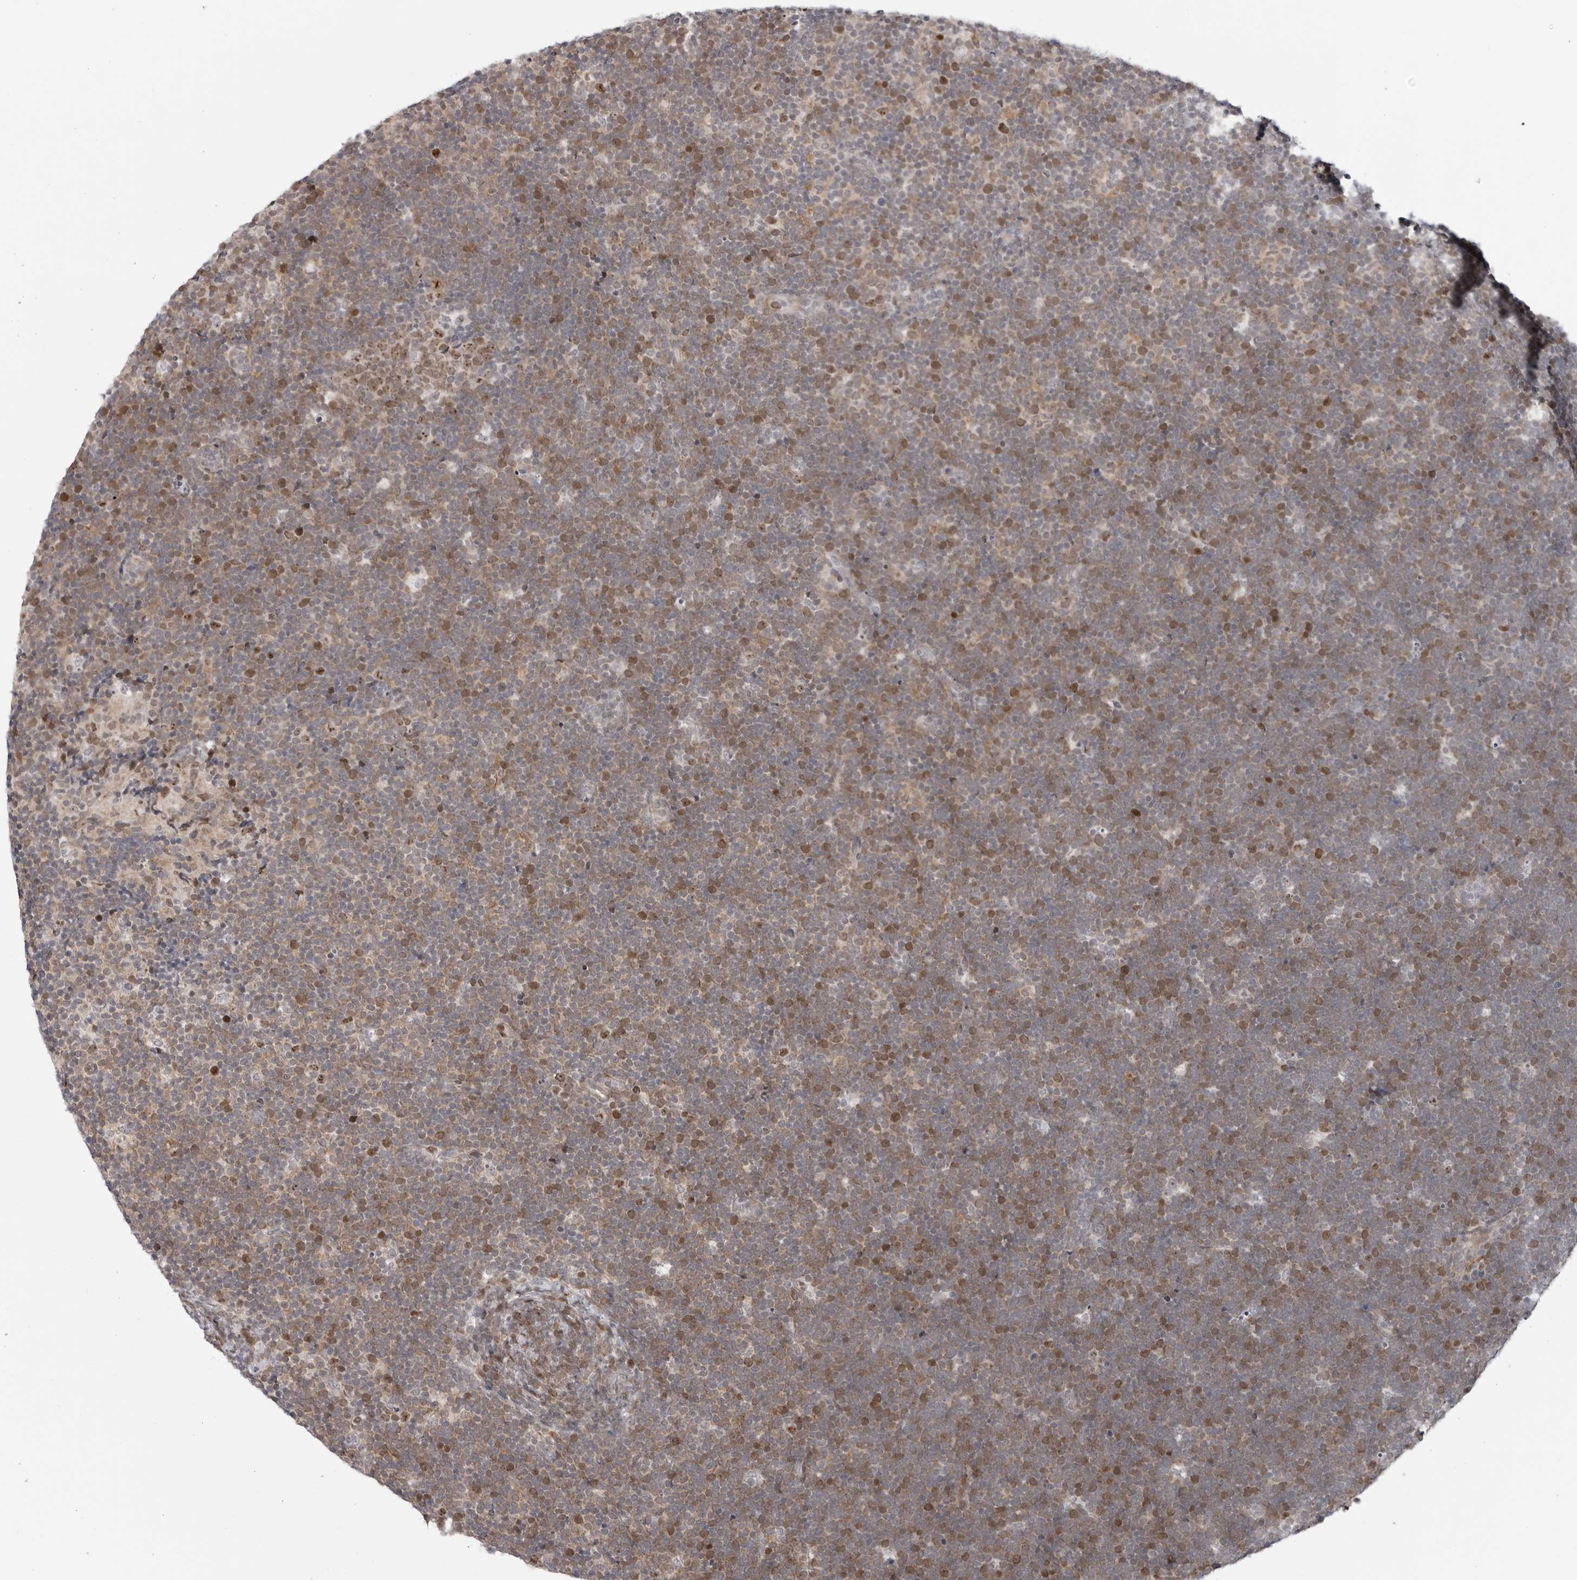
{"staining": {"intensity": "moderate", "quantity": ">75%", "location": "cytoplasmic/membranous,nuclear"}, "tissue": "lymphoma", "cell_type": "Tumor cells", "image_type": "cancer", "snomed": [{"axis": "morphology", "description": "Malignant lymphoma, non-Hodgkin's type, High grade"}, {"axis": "topography", "description": "Lymph node"}], "caption": "Malignant lymphoma, non-Hodgkin's type (high-grade) stained with immunohistochemistry reveals moderate cytoplasmic/membranous and nuclear expression in about >75% of tumor cells. Using DAB (3,3'-diaminobenzidine) (brown) and hematoxylin (blue) stains, captured at high magnification using brightfield microscopy.", "gene": "FAM135B", "patient": {"sex": "male", "age": 13}}